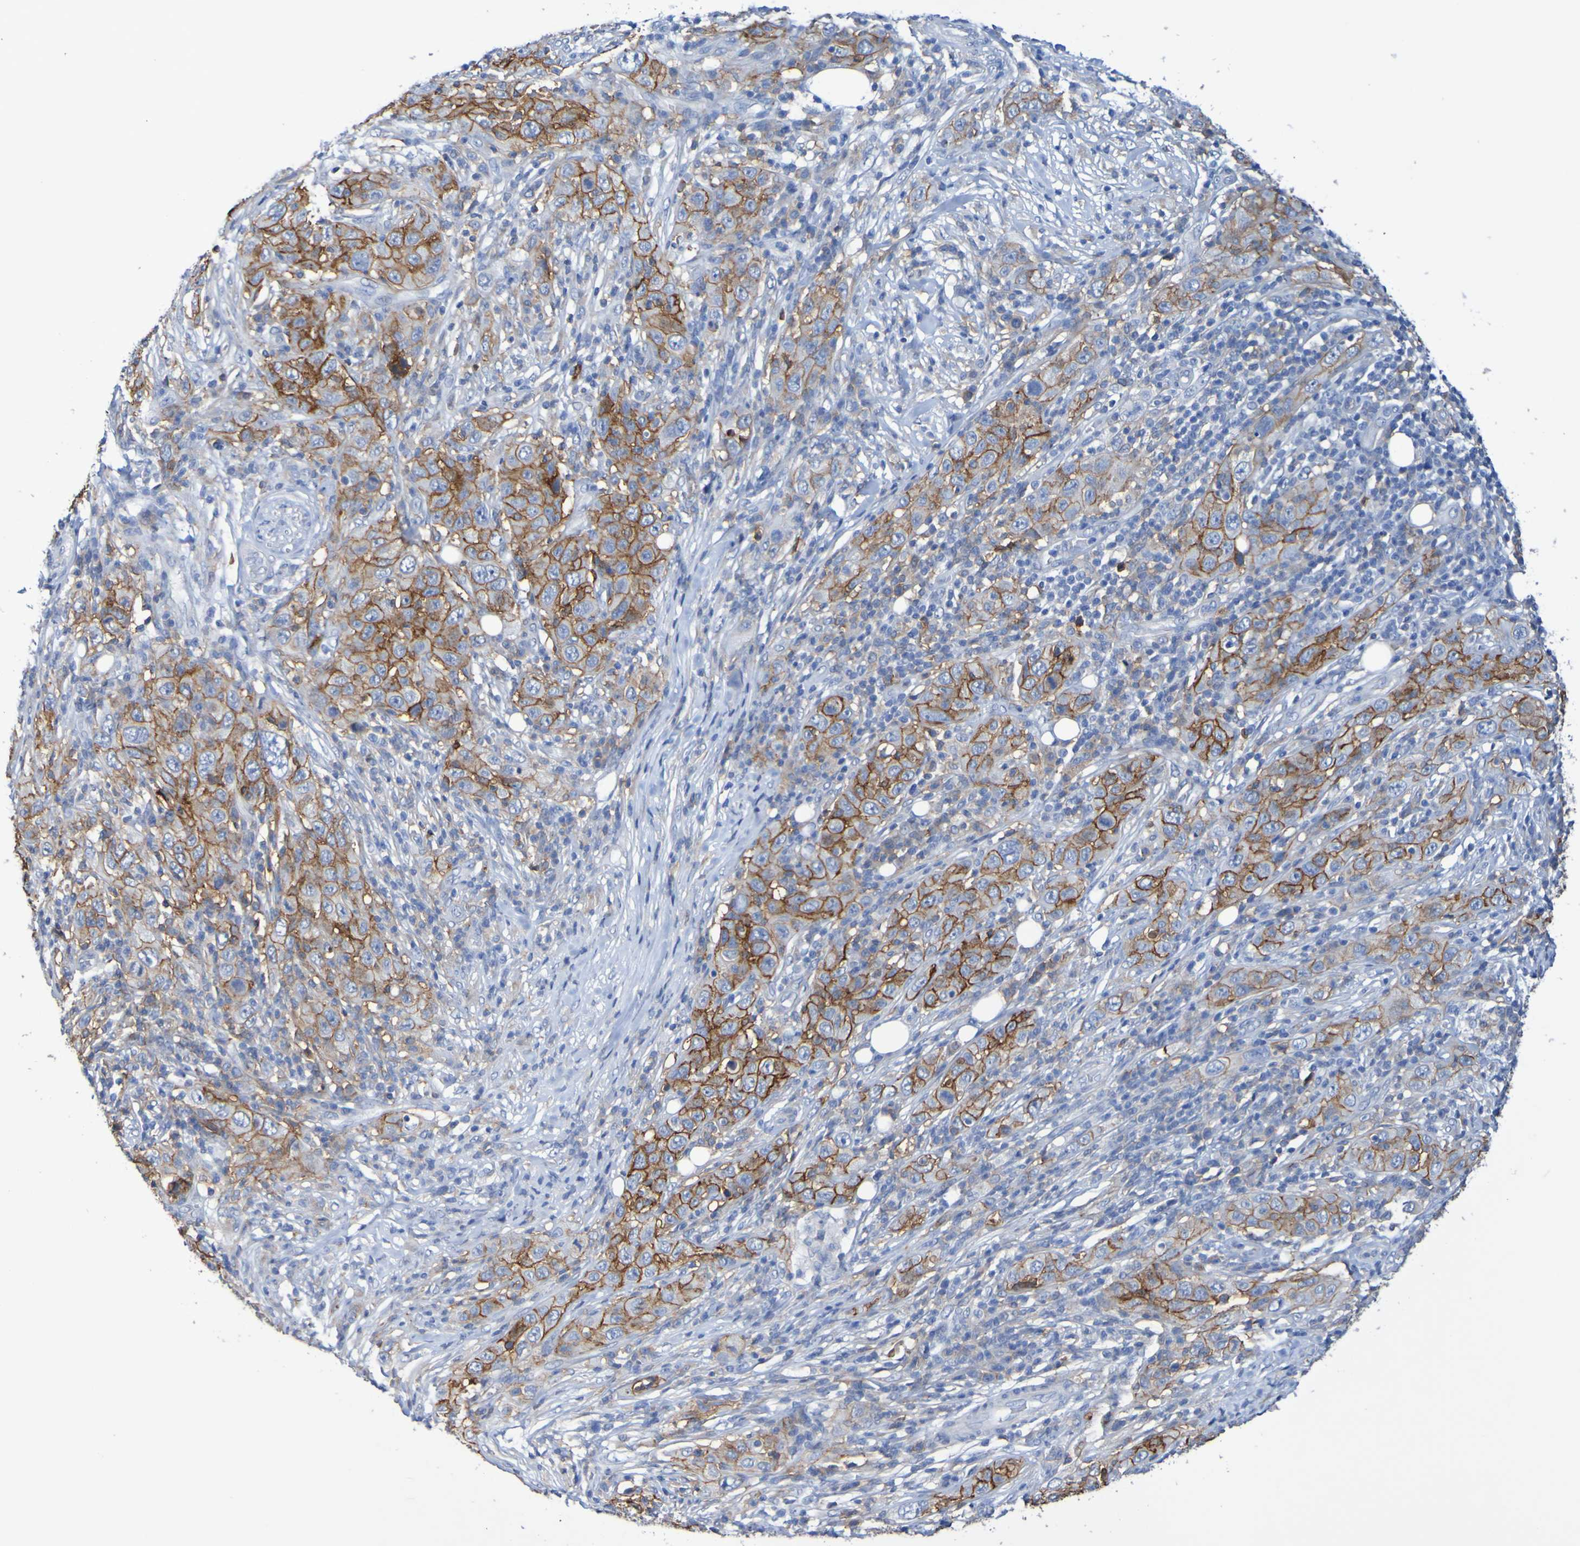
{"staining": {"intensity": "moderate", "quantity": ">75%", "location": "cytoplasmic/membranous"}, "tissue": "skin cancer", "cell_type": "Tumor cells", "image_type": "cancer", "snomed": [{"axis": "morphology", "description": "Squamous cell carcinoma, NOS"}, {"axis": "topography", "description": "Skin"}], "caption": "The immunohistochemical stain shows moderate cytoplasmic/membranous expression in tumor cells of squamous cell carcinoma (skin) tissue.", "gene": "SLC3A2", "patient": {"sex": "female", "age": 88}}